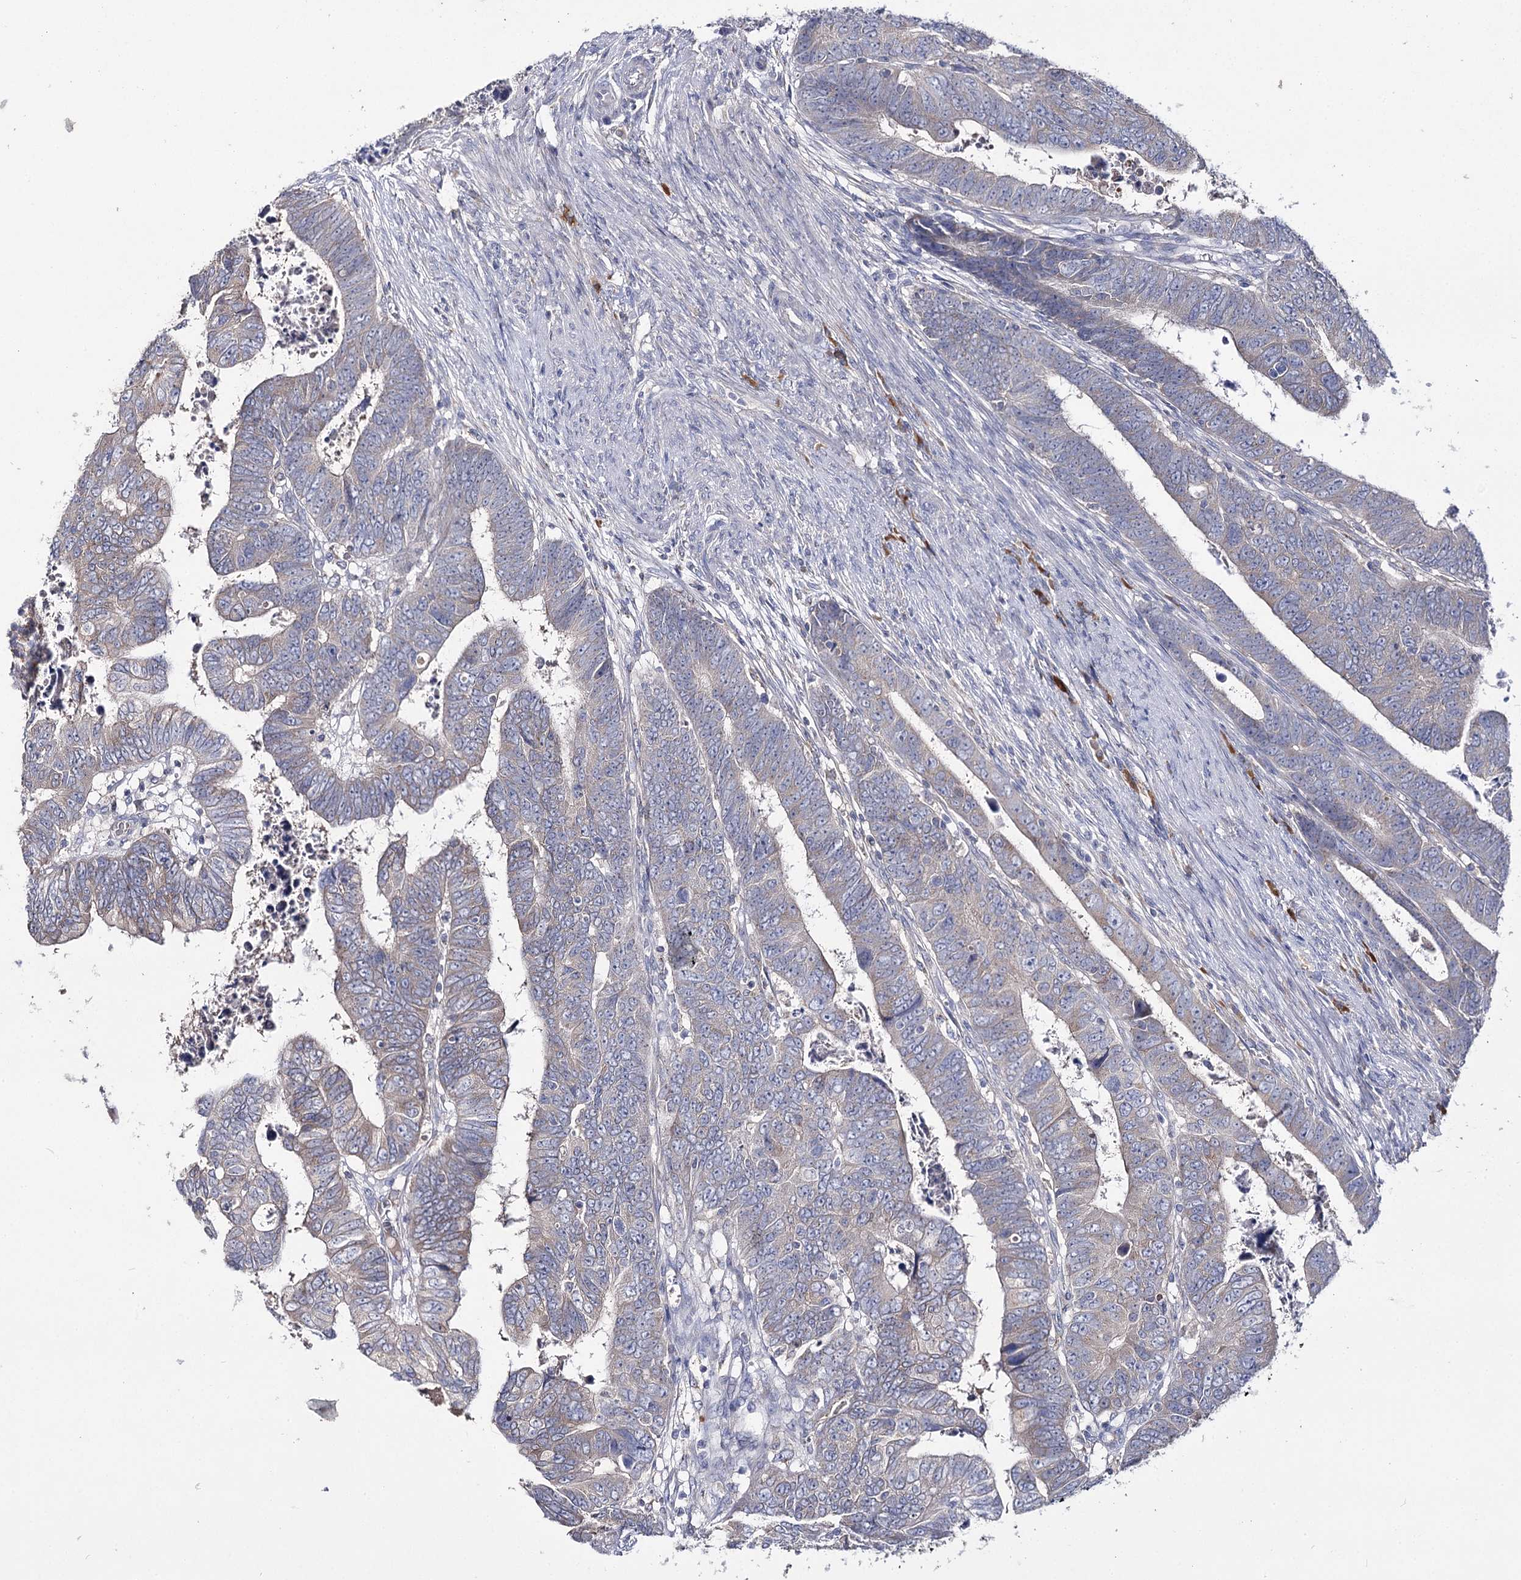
{"staining": {"intensity": "weak", "quantity": "25%-75%", "location": "cytoplasmic/membranous"}, "tissue": "colorectal cancer", "cell_type": "Tumor cells", "image_type": "cancer", "snomed": [{"axis": "morphology", "description": "Normal tissue, NOS"}, {"axis": "morphology", "description": "Adenocarcinoma, NOS"}, {"axis": "topography", "description": "Rectum"}], "caption": "Colorectal adenocarcinoma stained with a protein marker exhibits weak staining in tumor cells.", "gene": "IL1RAP", "patient": {"sex": "female", "age": 65}}